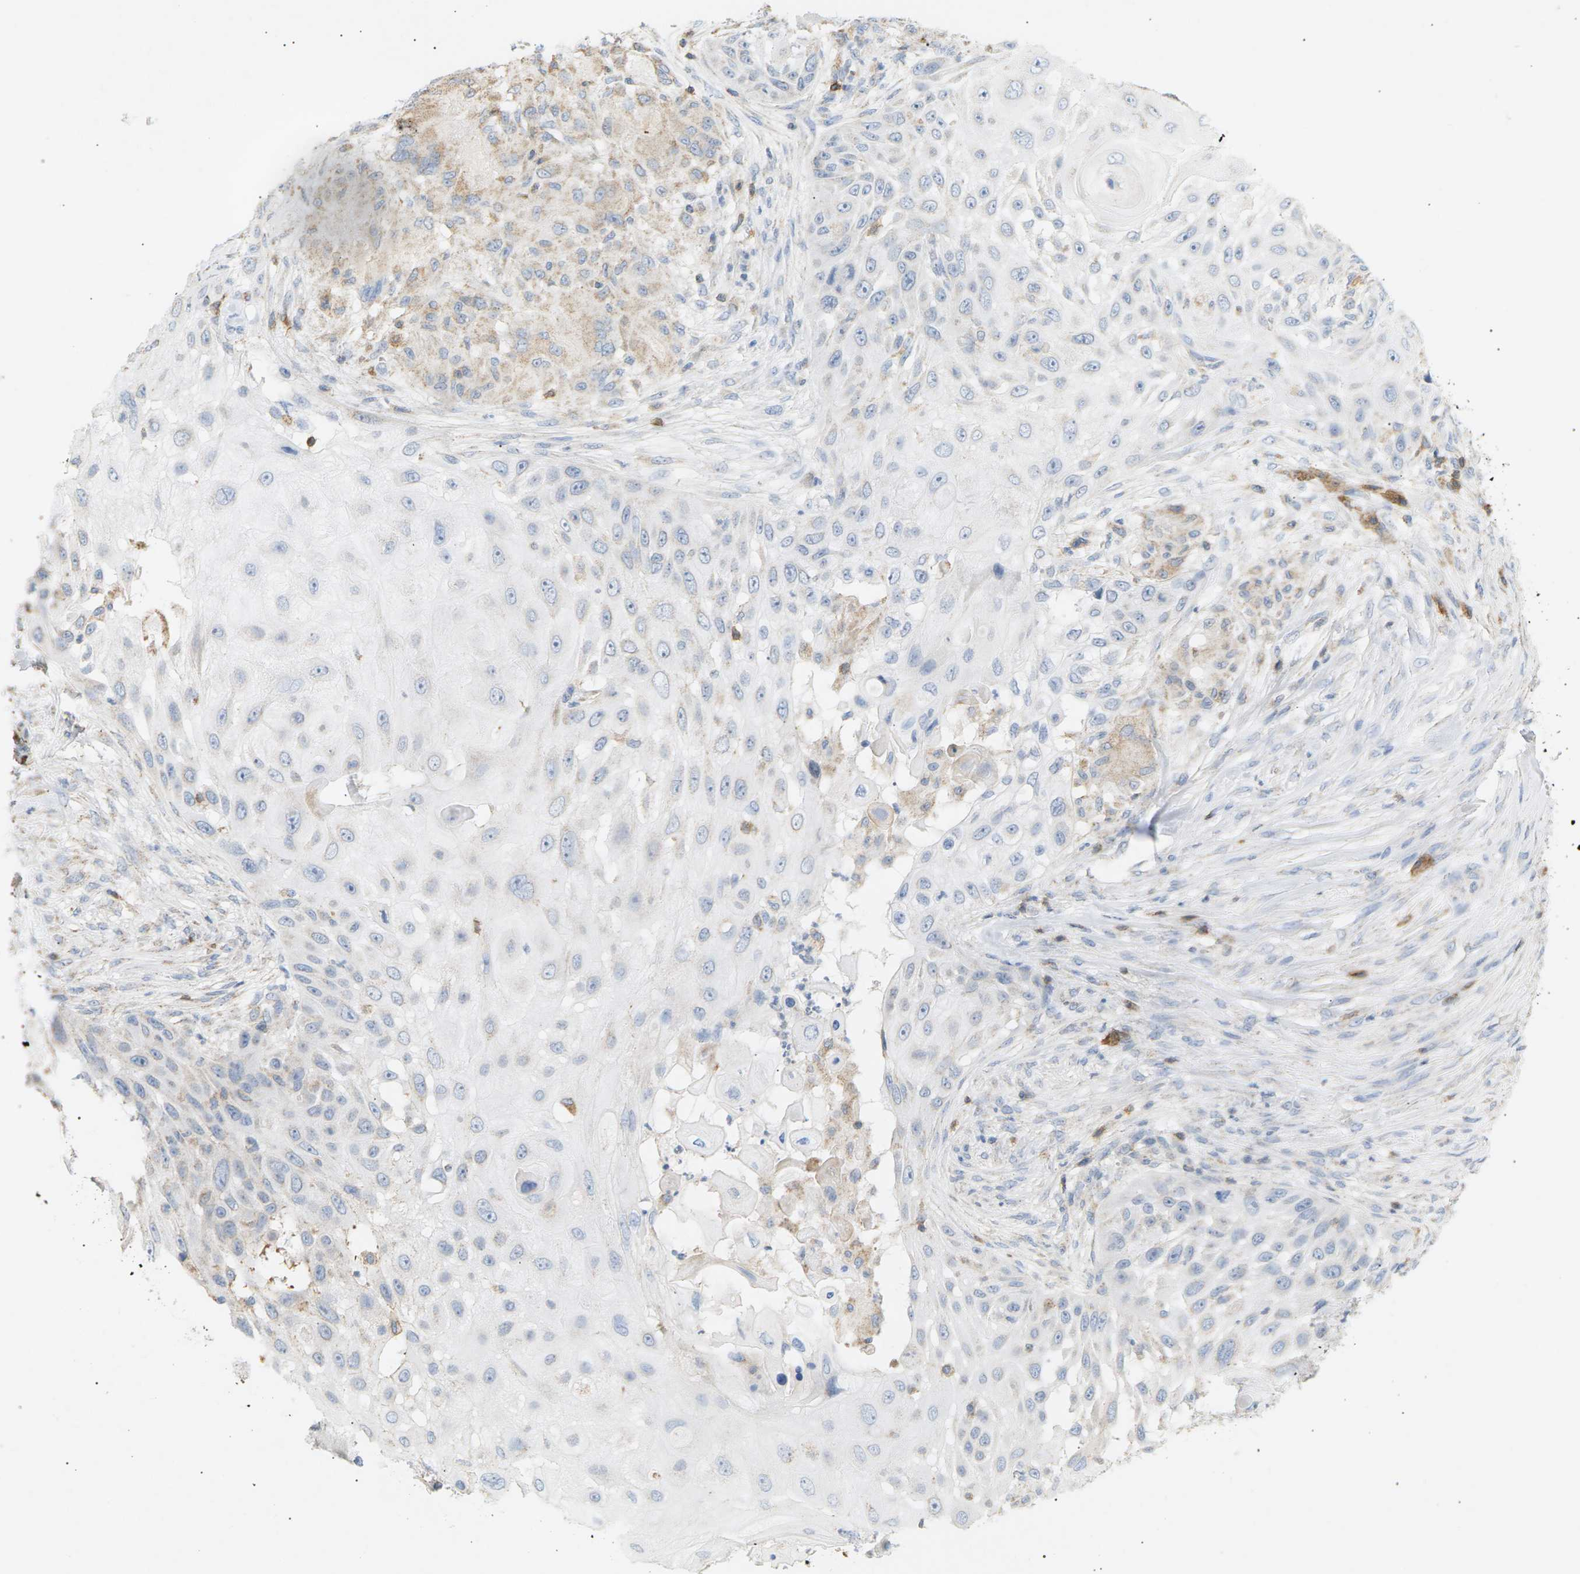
{"staining": {"intensity": "weak", "quantity": "<25%", "location": "cytoplasmic/membranous"}, "tissue": "skin cancer", "cell_type": "Tumor cells", "image_type": "cancer", "snomed": [{"axis": "morphology", "description": "Squamous cell carcinoma, NOS"}, {"axis": "topography", "description": "Skin"}], "caption": "An image of human skin cancer (squamous cell carcinoma) is negative for staining in tumor cells.", "gene": "LIME1", "patient": {"sex": "female", "age": 44}}